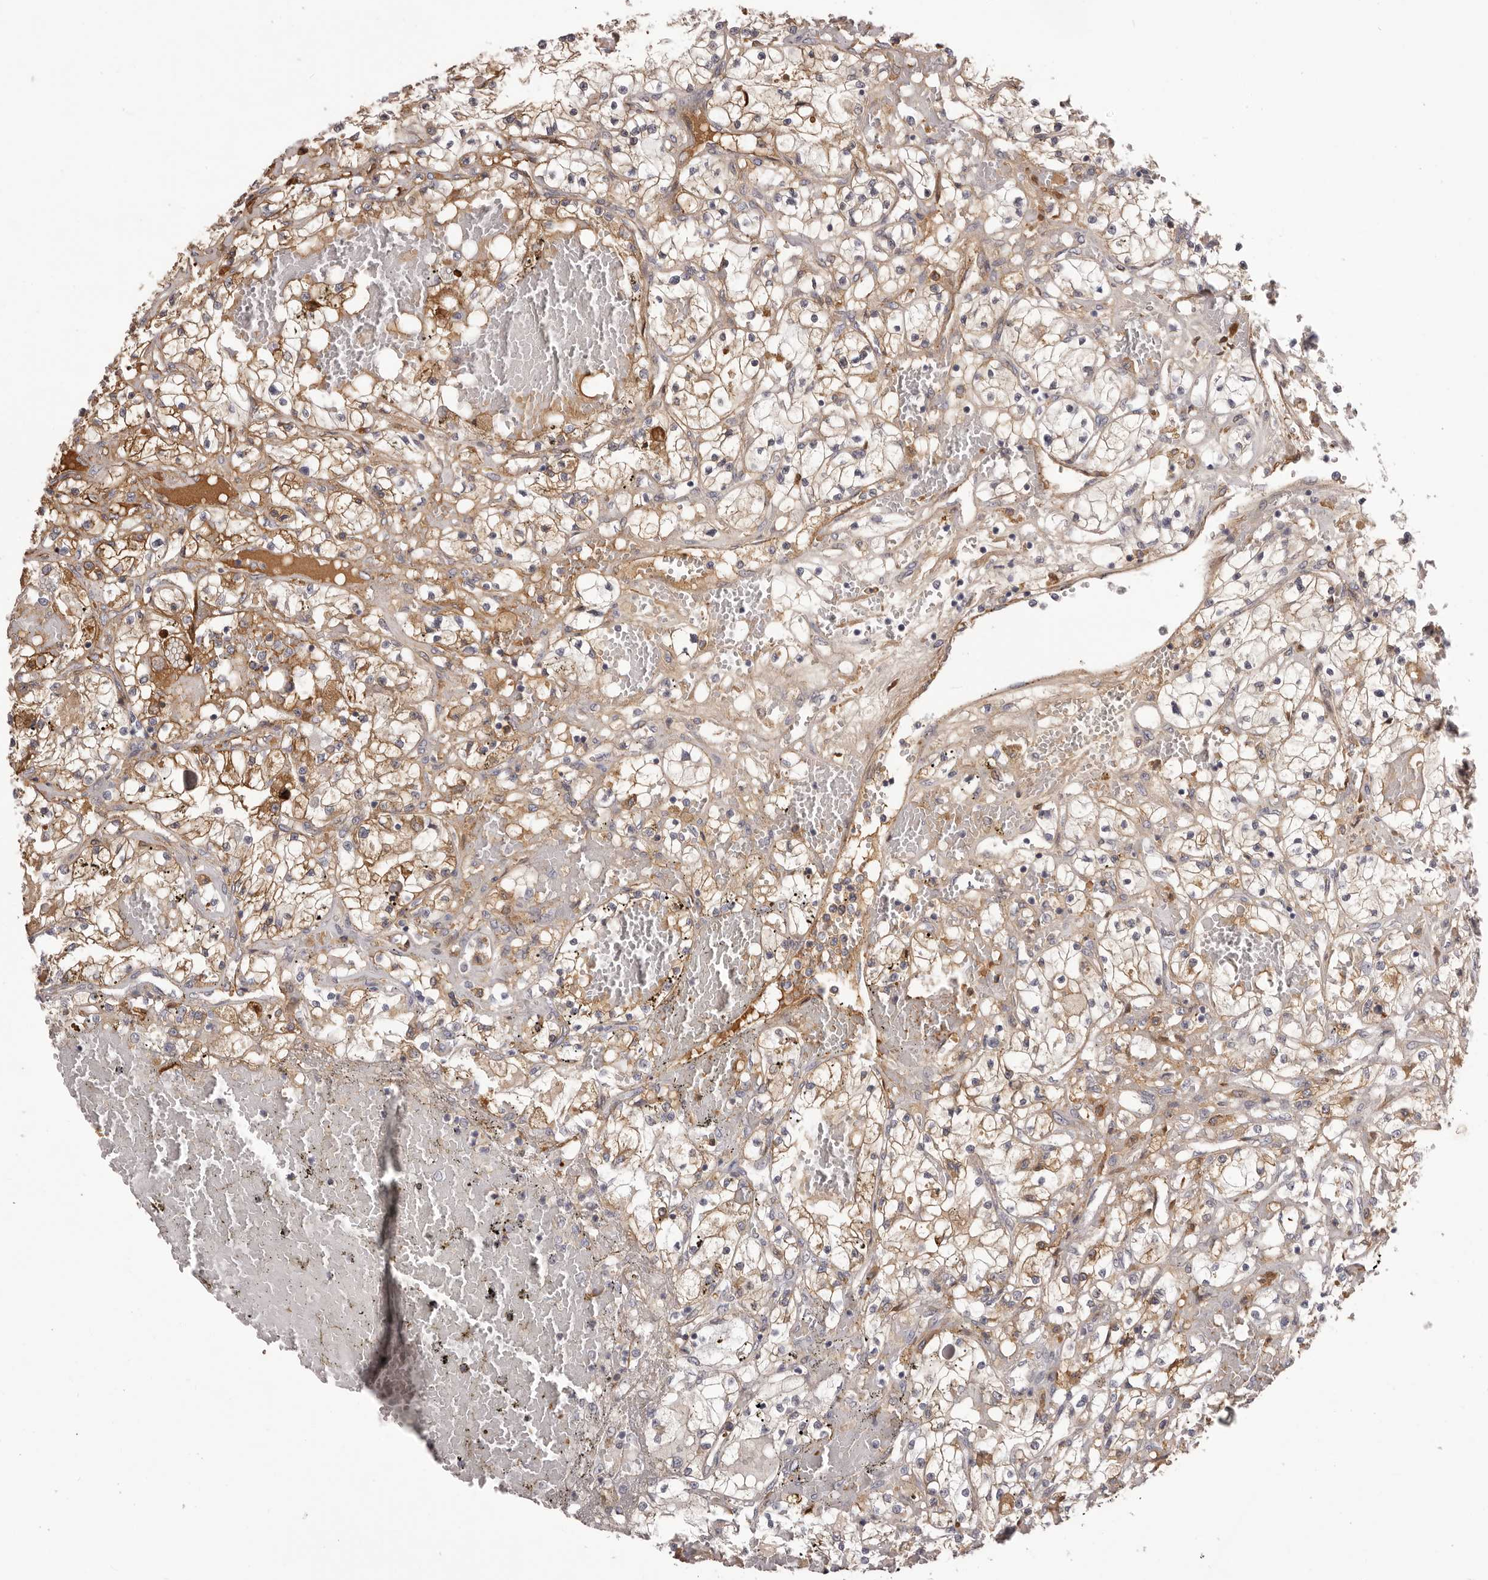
{"staining": {"intensity": "moderate", "quantity": "25%-75%", "location": "cytoplasmic/membranous"}, "tissue": "renal cancer", "cell_type": "Tumor cells", "image_type": "cancer", "snomed": [{"axis": "morphology", "description": "Normal tissue, NOS"}, {"axis": "morphology", "description": "Adenocarcinoma, NOS"}, {"axis": "topography", "description": "Kidney"}], "caption": "Renal cancer (adenocarcinoma) stained with a brown dye reveals moderate cytoplasmic/membranous positive staining in approximately 25%-75% of tumor cells.", "gene": "OTUD3", "patient": {"sex": "male", "age": 68}}